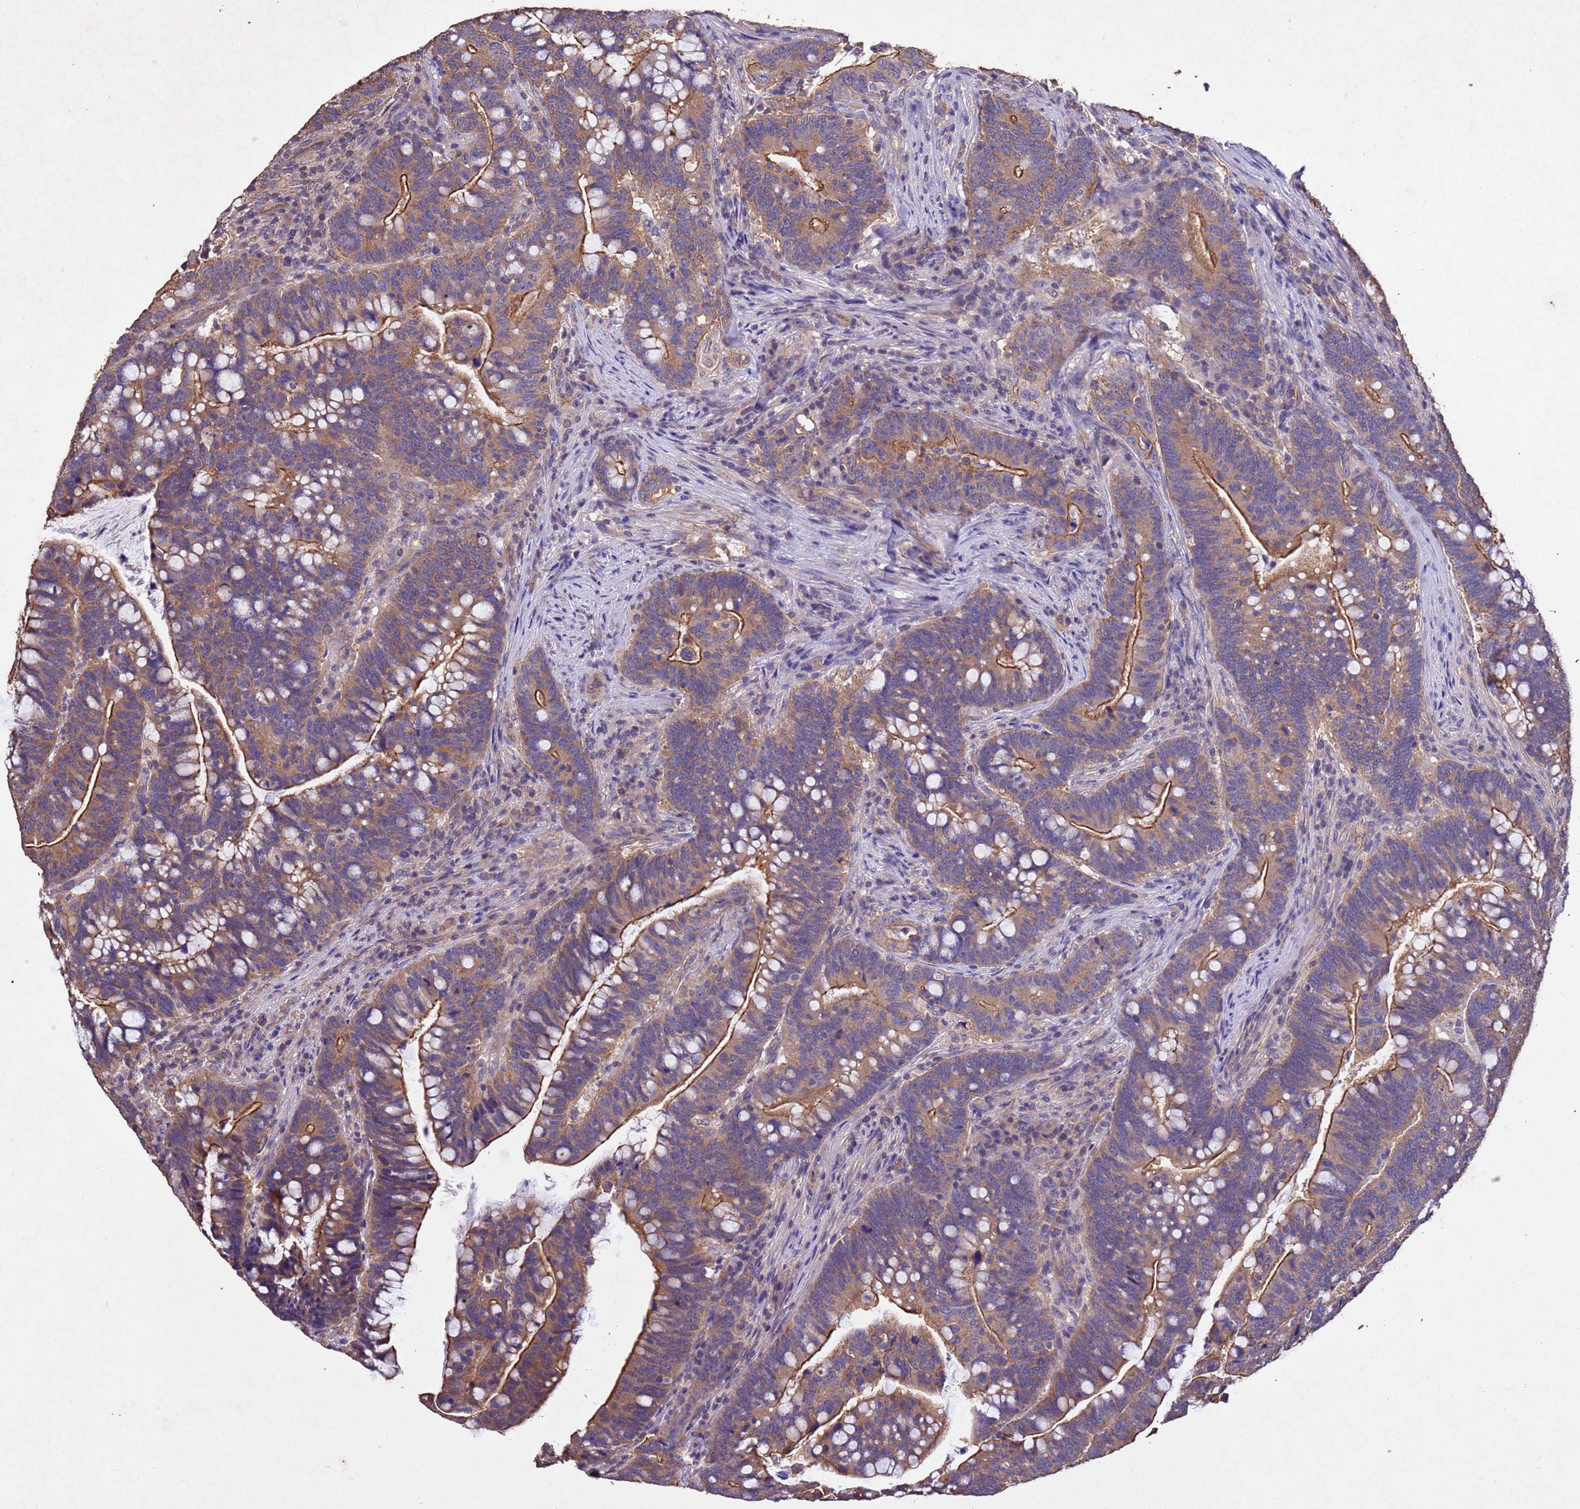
{"staining": {"intensity": "moderate", "quantity": ">75%", "location": "cytoplasmic/membranous"}, "tissue": "colorectal cancer", "cell_type": "Tumor cells", "image_type": "cancer", "snomed": [{"axis": "morphology", "description": "Normal tissue, NOS"}, {"axis": "morphology", "description": "Adenocarcinoma, NOS"}, {"axis": "topography", "description": "Colon"}], "caption": "Colorectal cancer (adenocarcinoma) was stained to show a protein in brown. There is medium levels of moderate cytoplasmic/membranous staining in about >75% of tumor cells. The staining is performed using DAB (3,3'-diaminobenzidine) brown chromogen to label protein expression. The nuclei are counter-stained blue using hematoxylin.", "gene": "MTX3", "patient": {"sex": "female", "age": 66}}